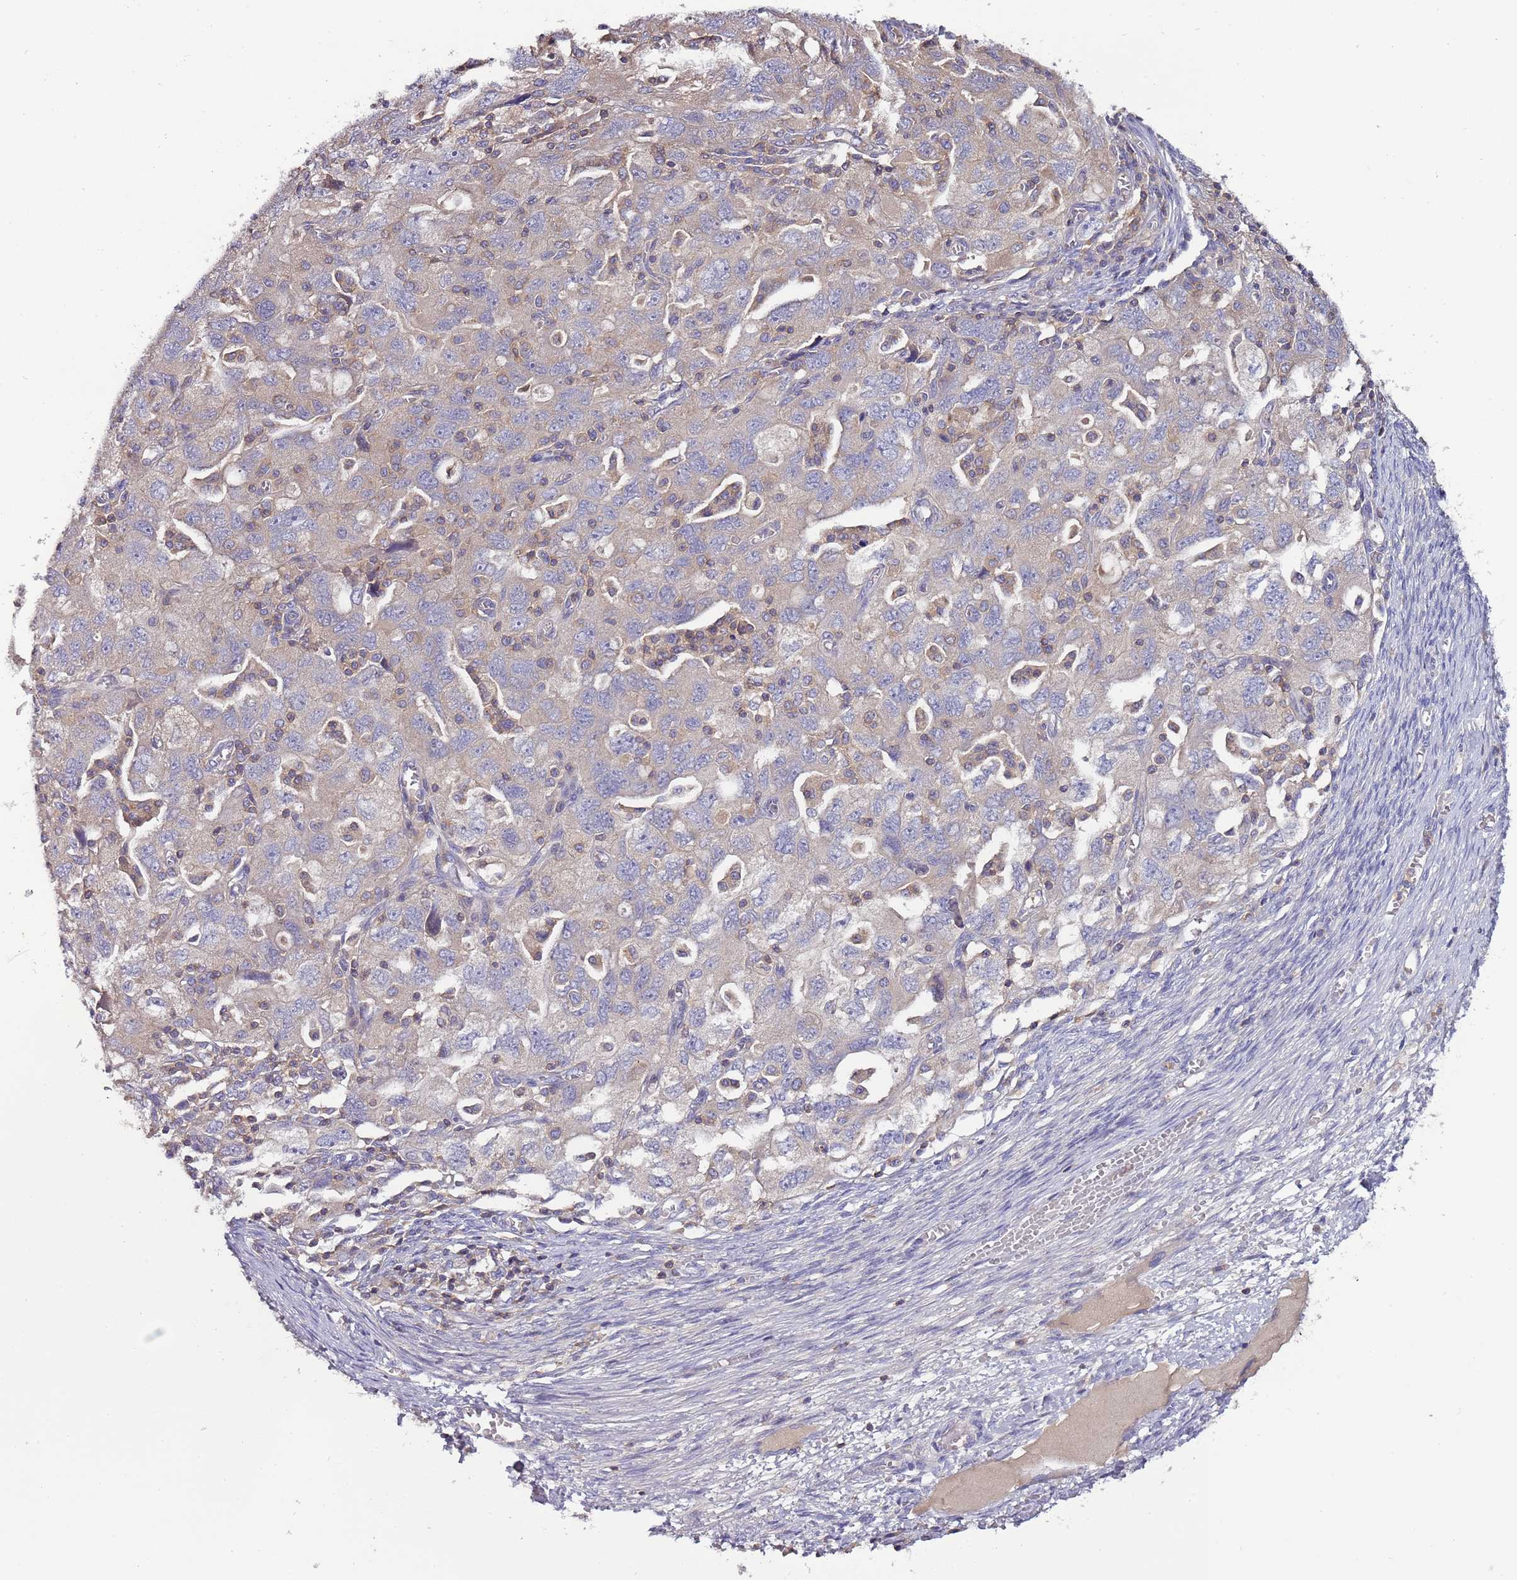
{"staining": {"intensity": "negative", "quantity": "none", "location": "none"}, "tissue": "ovarian cancer", "cell_type": "Tumor cells", "image_type": "cancer", "snomed": [{"axis": "morphology", "description": "Carcinoma, NOS"}, {"axis": "morphology", "description": "Cystadenocarcinoma, serous, NOS"}, {"axis": "topography", "description": "Ovary"}], "caption": "This is an immunohistochemistry (IHC) histopathology image of human ovarian cancer. There is no expression in tumor cells.", "gene": "IGIP", "patient": {"sex": "female", "age": 69}}